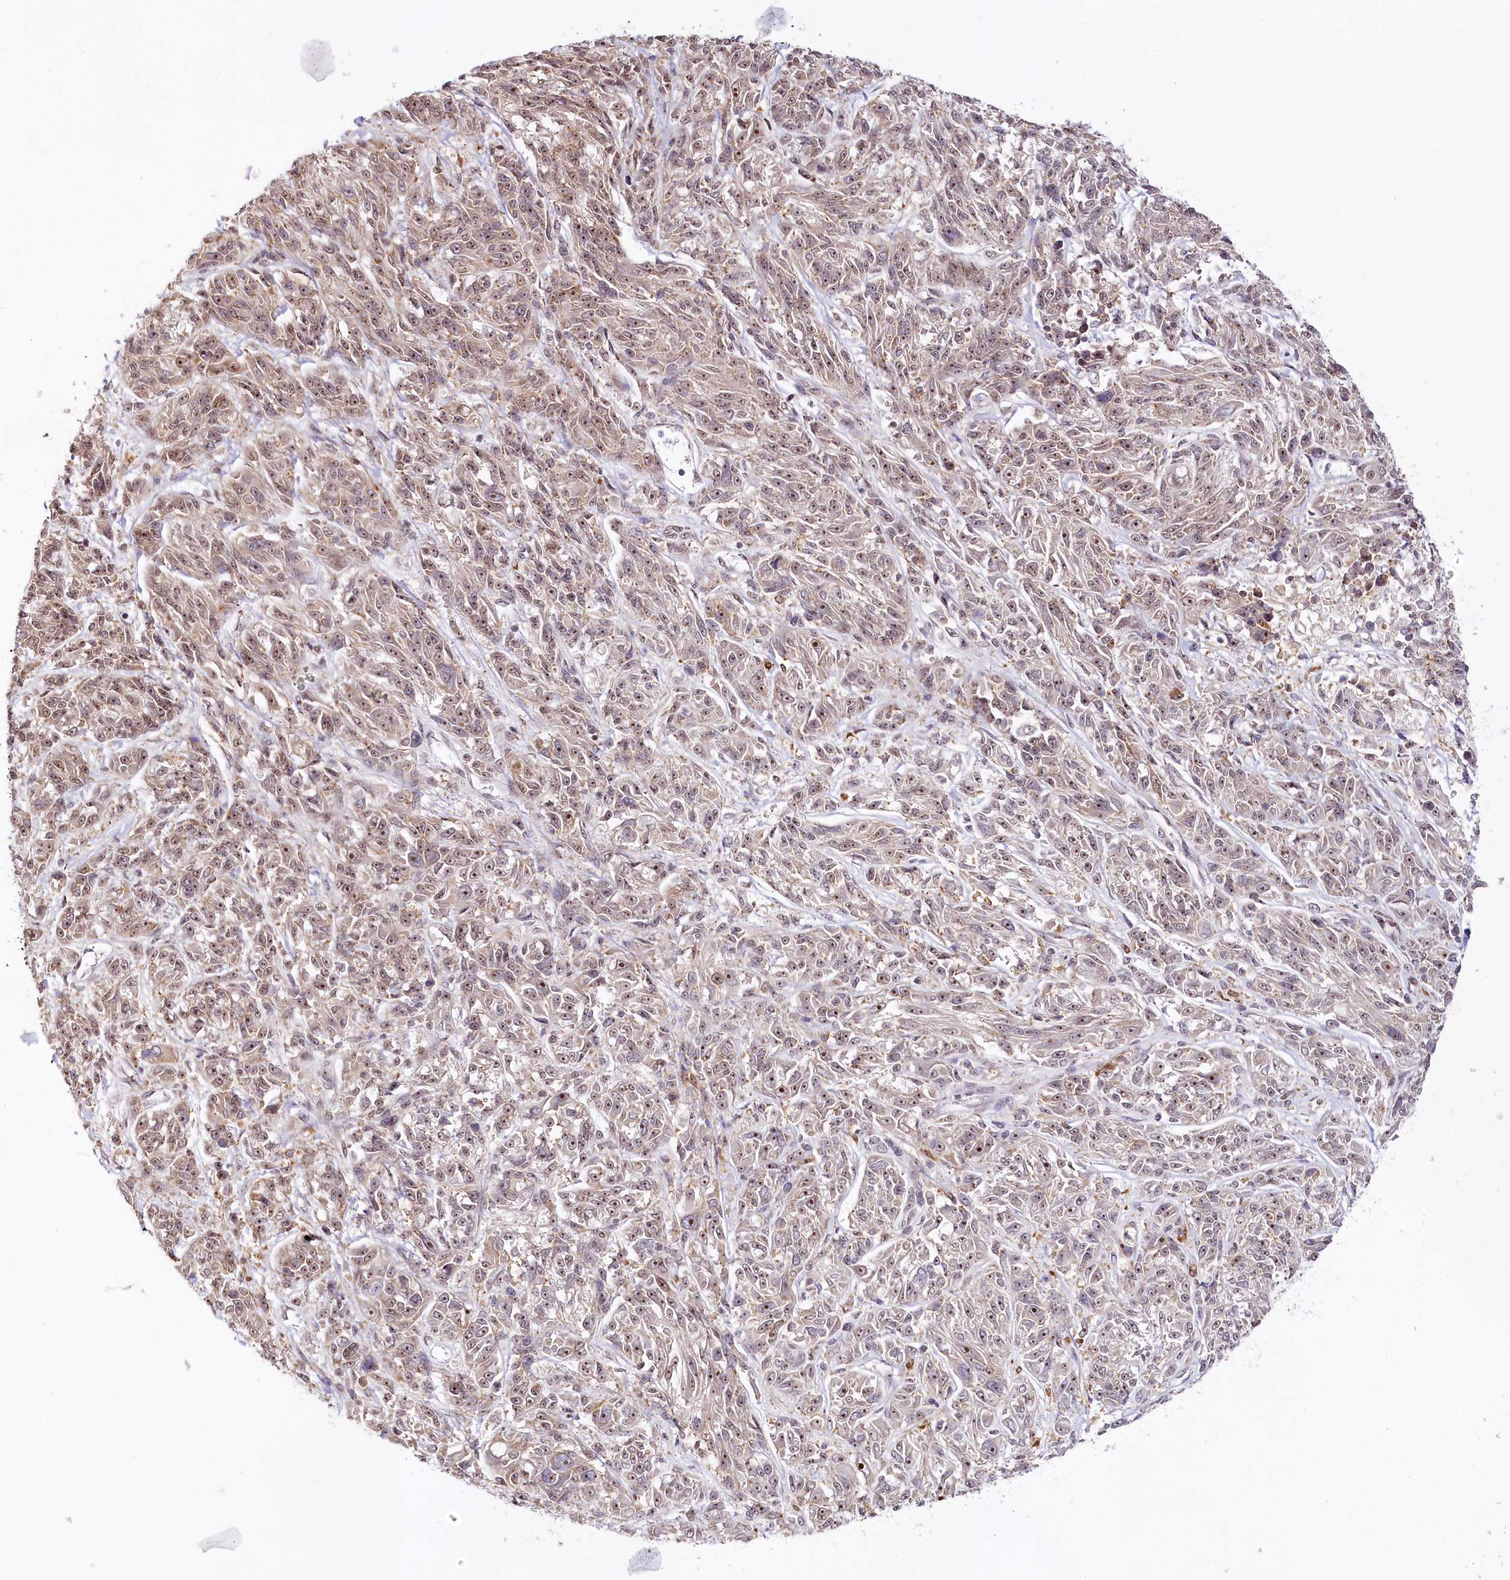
{"staining": {"intensity": "moderate", "quantity": ">75%", "location": "cytoplasmic/membranous,nuclear"}, "tissue": "melanoma", "cell_type": "Tumor cells", "image_type": "cancer", "snomed": [{"axis": "morphology", "description": "Malignant melanoma, NOS"}, {"axis": "topography", "description": "Skin"}], "caption": "This photomicrograph reveals immunohistochemistry (IHC) staining of melanoma, with medium moderate cytoplasmic/membranous and nuclear expression in about >75% of tumor cells.", "gene": "WDR36", "patient": {"sex": "male", "age": 53}}